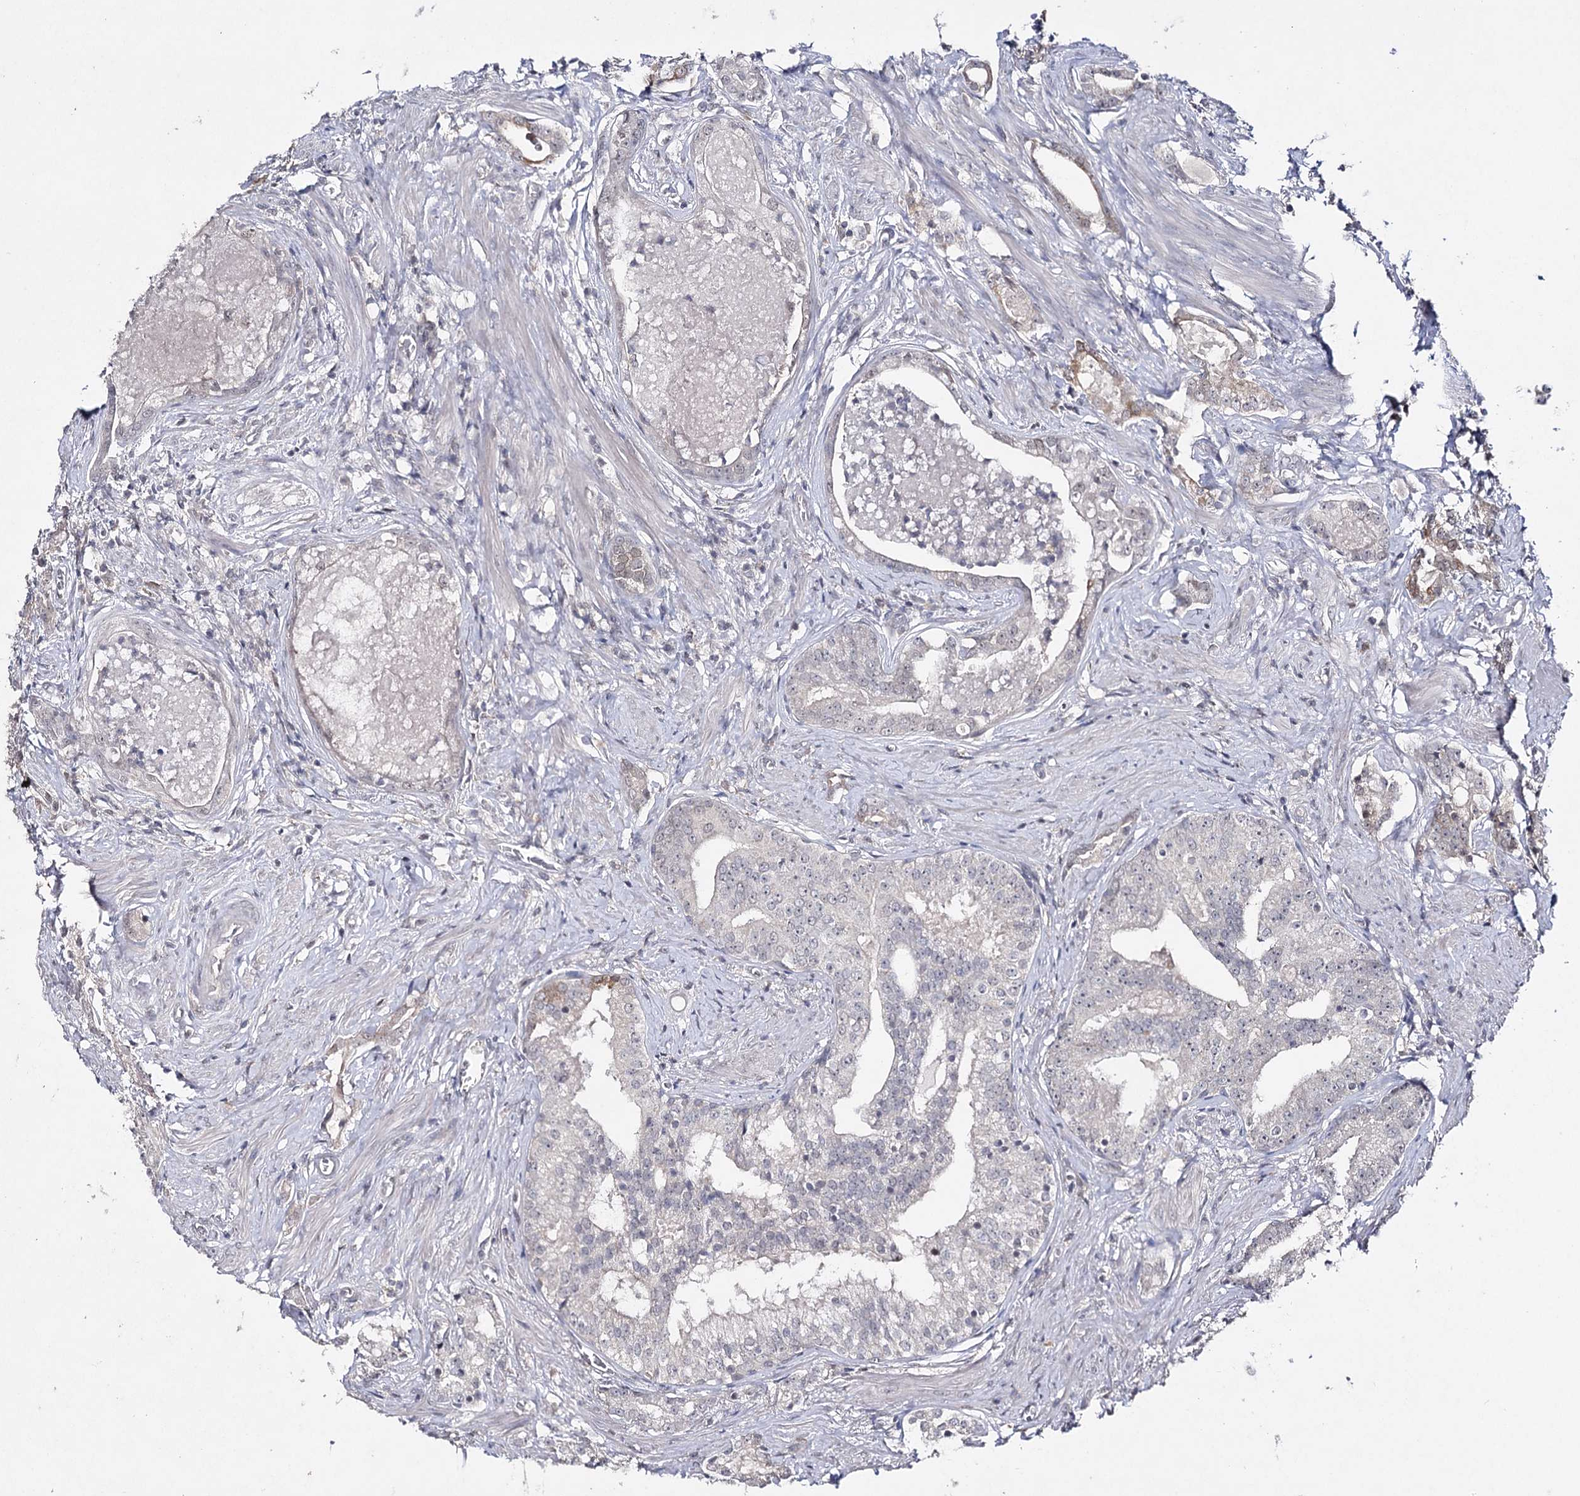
{"staining": {"intensity": "weak", "quantity": "<25%", "location": "cytoplasmic/membranous"}, "tissue": "prostate cancer", "cell_type": "Tumor cells", "image_type": "cancer", "snomed": [{"axis": "morphology", "description": "Adenocarcinoma, High grade"}, {"axis": "topography", "description": "Prostate"}], "caption": "This is an immunohistochemistry photomicrograph of human prostate high-grade adenocarcinoma. There is no positivity in tumor cells.", "gene": "HSD11B2", "patient": {"sex": "male", "age": 58}}